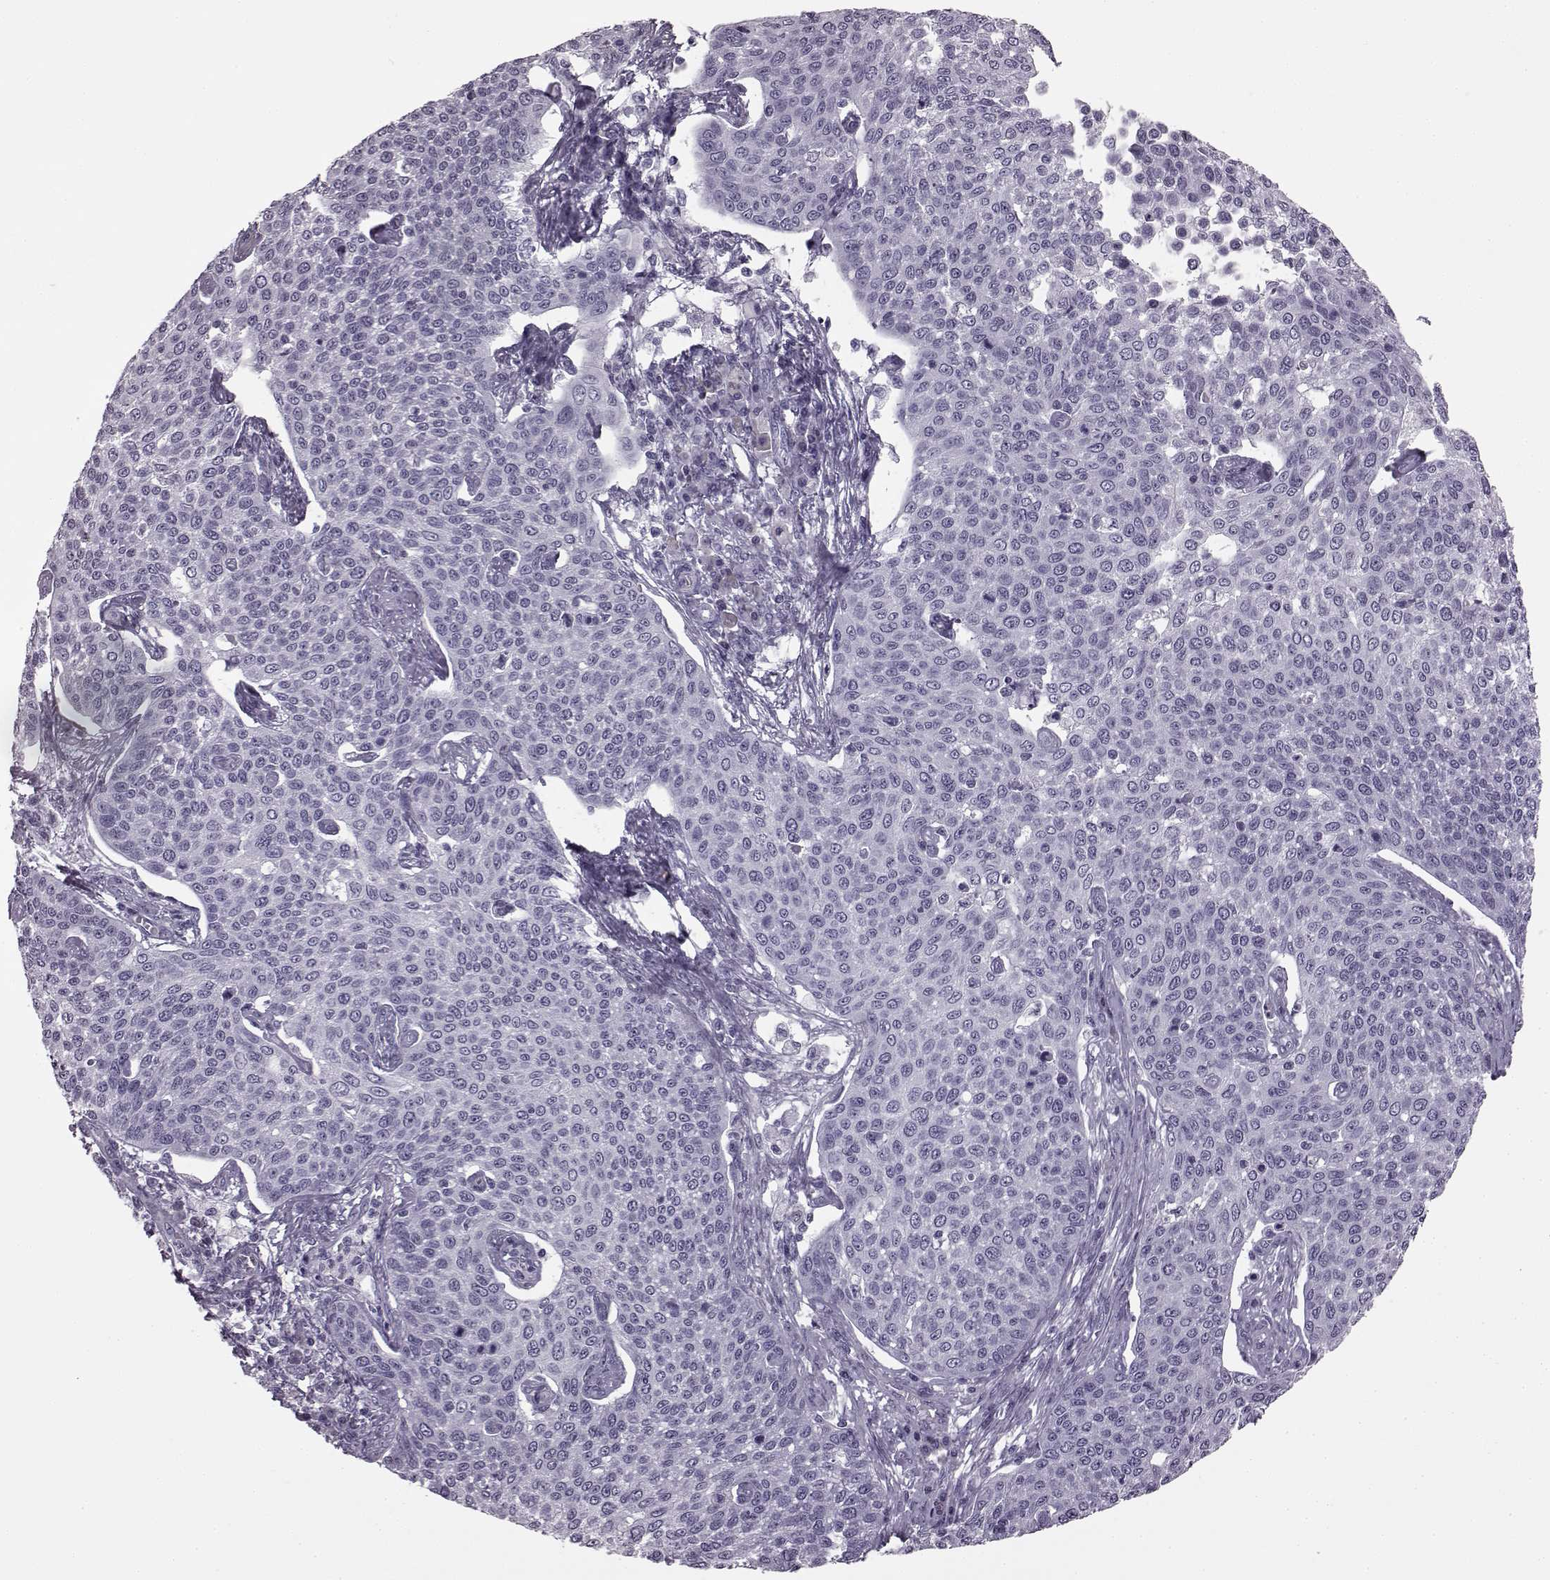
{"staining": {"intensity": "negative", "quantity": "none", "location": "none"}, "tissue": "cervical cancer", "cell_type": "Tumor cells", "image_type": "cancer", "snomed": [{"axis": "morphology", "description": "Squamous cell carcinoma, NOS"}, {"axis": "topography", "description": "Cervix"}], "caption": "Immunohistochemical staining of cervical cancer (squamous cell carcinoma) shows no significant staining in tumor cells. Nuclei are stained in blue.", "gene": "JSRP1", "patient": {"sex": "female", "age": 34}}